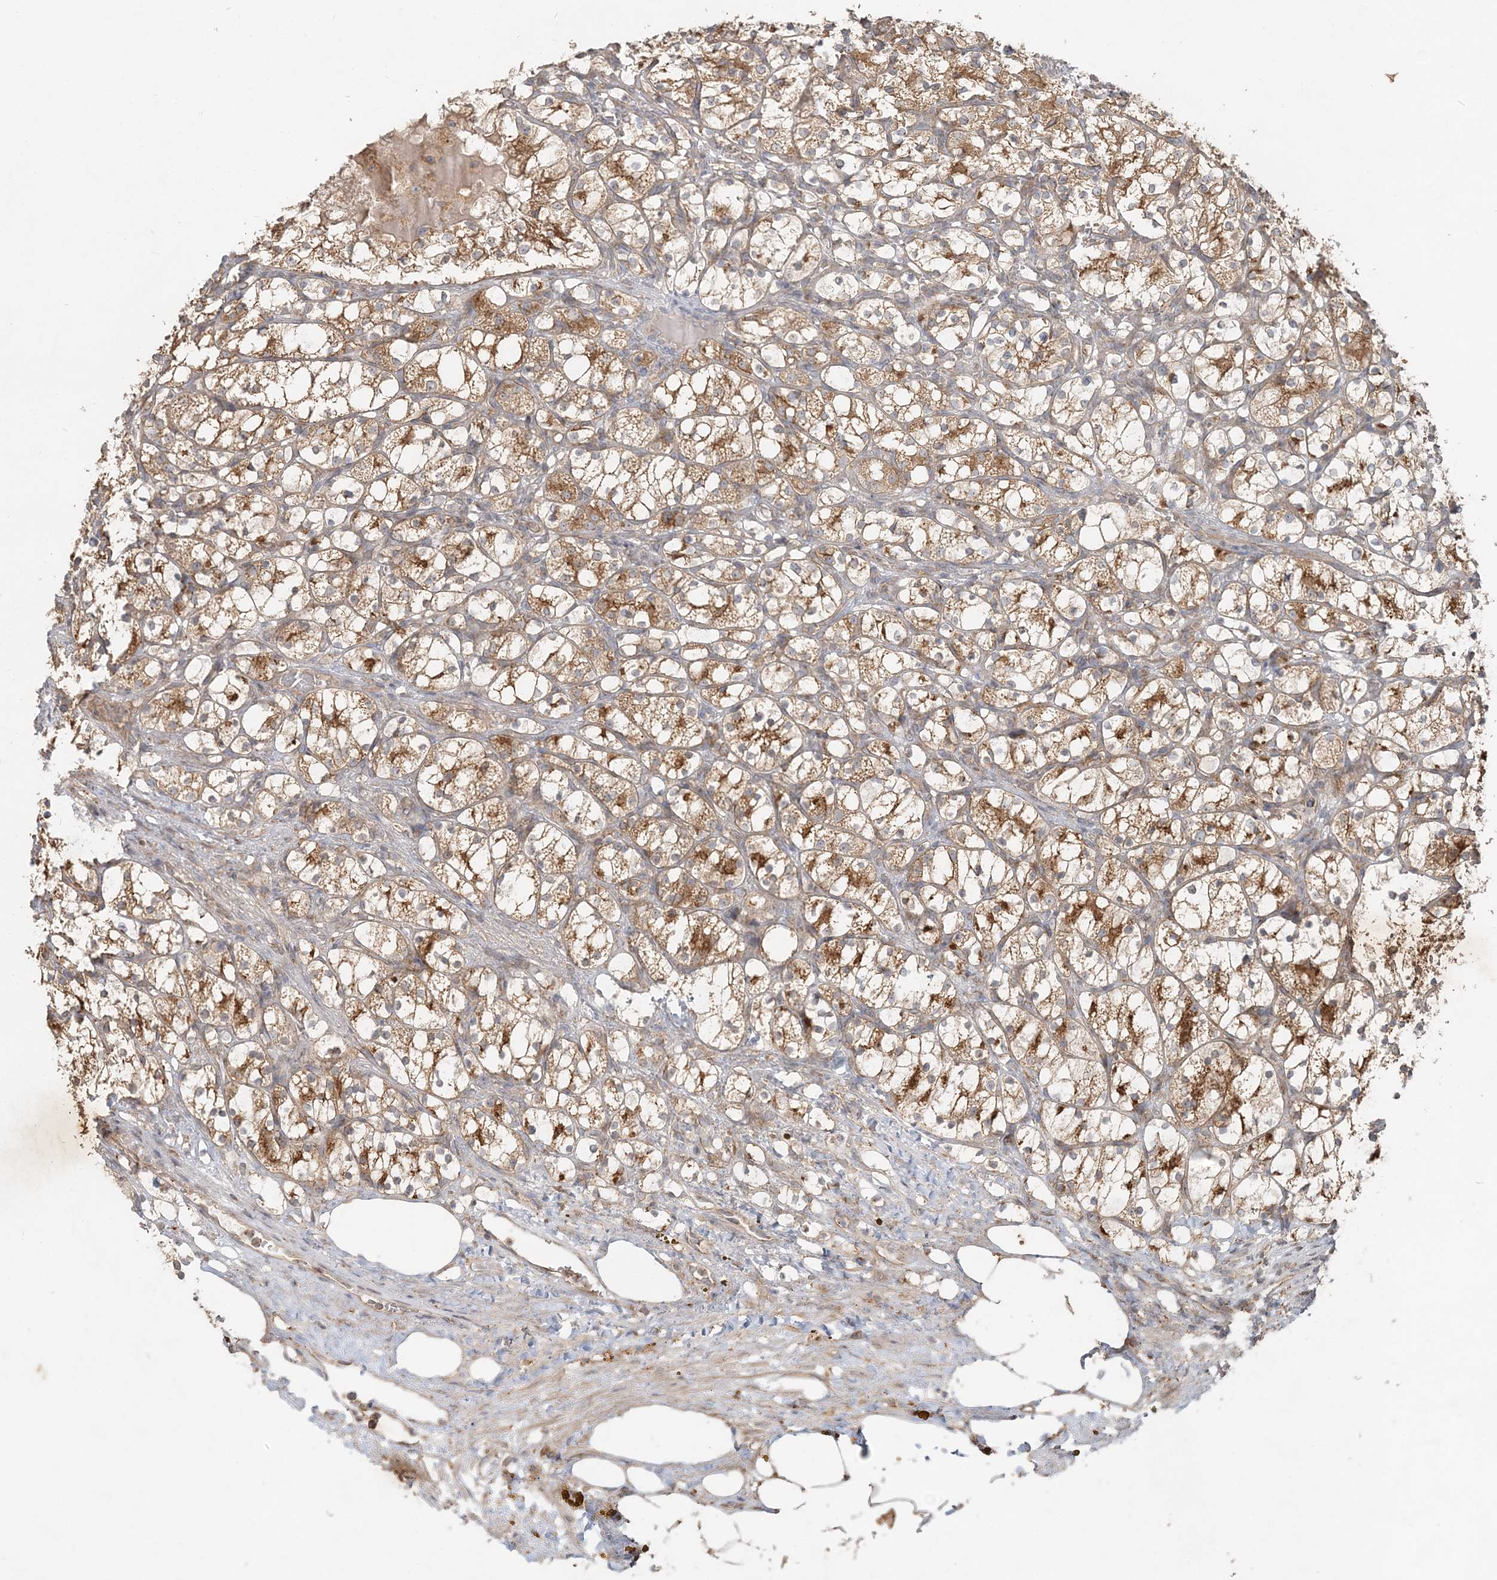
{"staining": {"intensity": "strong", "quantity": ">75%", "location": "cytoplasmic/membranous"}, "tissue": "renal cancer", "cell_type": "Tumor cells", "image_type": "cancer", "snomed": [{"axis": "morphology", "description": "Adenocarcinoma, NOS"}, {"axis": "topography", "description": "Kidney"}], "caption": "Protein positivity by IHC reveals strong cytoplasmic/membranous staining in approximately >75% of tumor cells in adenocarcinoma (renal). (Stains: DAB (3,3'-diaminobenzidine) in brown, nuclei in blue, Microscopy: brightfield microscopy at high magnification).", "gene": "RAB14", "patient": {"sex": "female", "age": 69}}